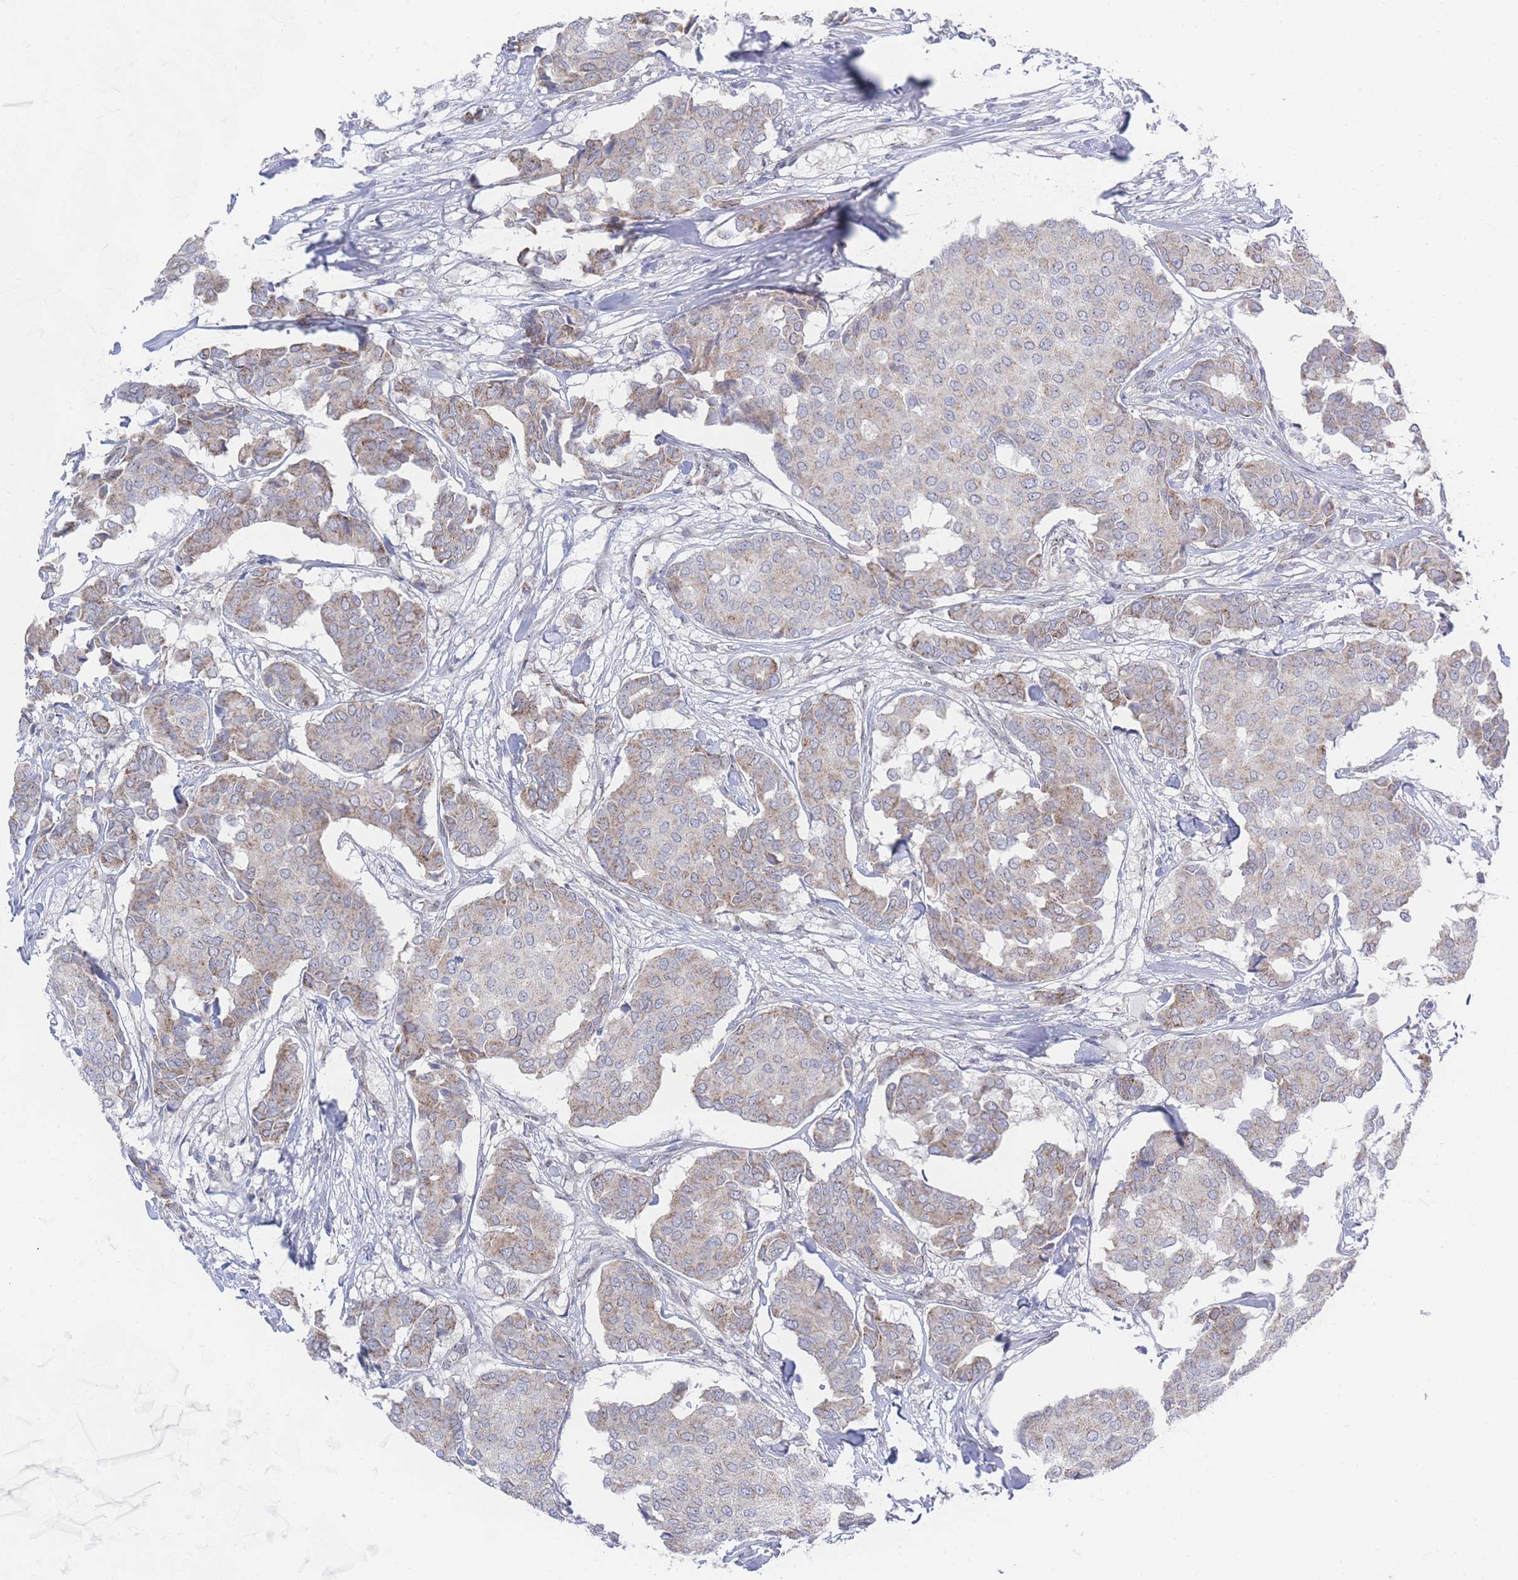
{"staining": {"intensity": "weak", "quantity": "25%-75%", "location": "cytoplasmic/membranous"}, "tissue": "breast cancer", "cell_type": "Tumor cells", "image_type": "cancer", "snomed": [{"axis": "morphology", "description": "Duct carcinoma"}, {"axis": "topography", "description": "Breast"}], "caption": "Breast cancer (intraductal carcinoma) tissue demonstrates weak cytoplasmic/membranous staining in about 25%-75% of tumor cells", "gene": "ZNF142", "patient": {"sex": "female", "age": 75}}